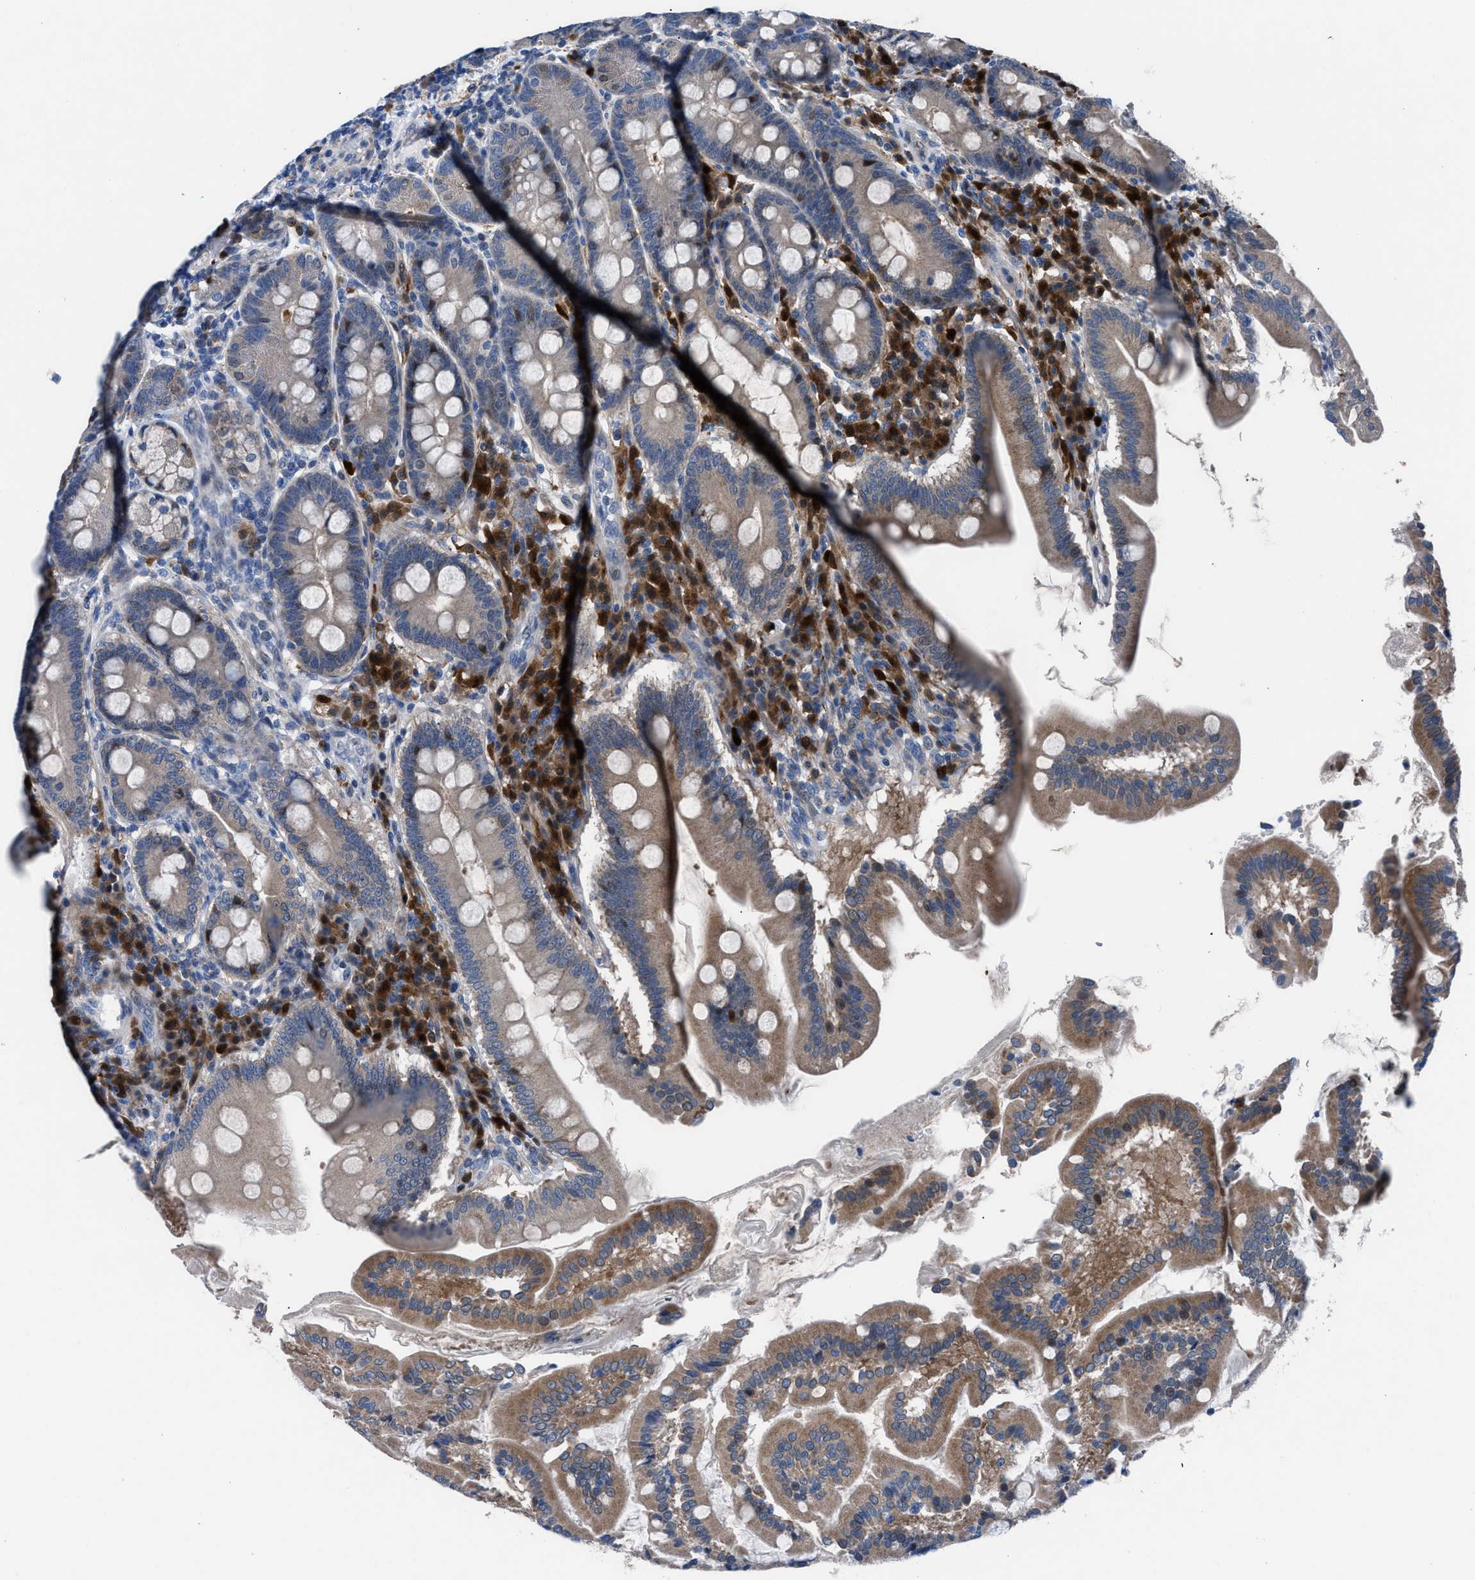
{"staining": {"intensity": "moderate", "quantity": ">75%", "location": "cytoplasmic/membranous"}, "tissue": "duodenum", "cell_type": "Glandular cells", "image_type": "normal", "snomed": [{"axis": "morphology", "description": "Normal tissue, NOS"}, {"axis": "topography", "description": "Duodenum"}], "caption": "IHC of benign human duodenum demonstrates medium levels of moderate cytoplasmic/membranous staining in approximately >75% of glandular cells. The protein is stained brown, and the nuclei are stained in blue (DAB IHC with brightfield microscopy, high magnification).", "gene": "UAP1", "patient": {"sex": "male", "age": 50}}